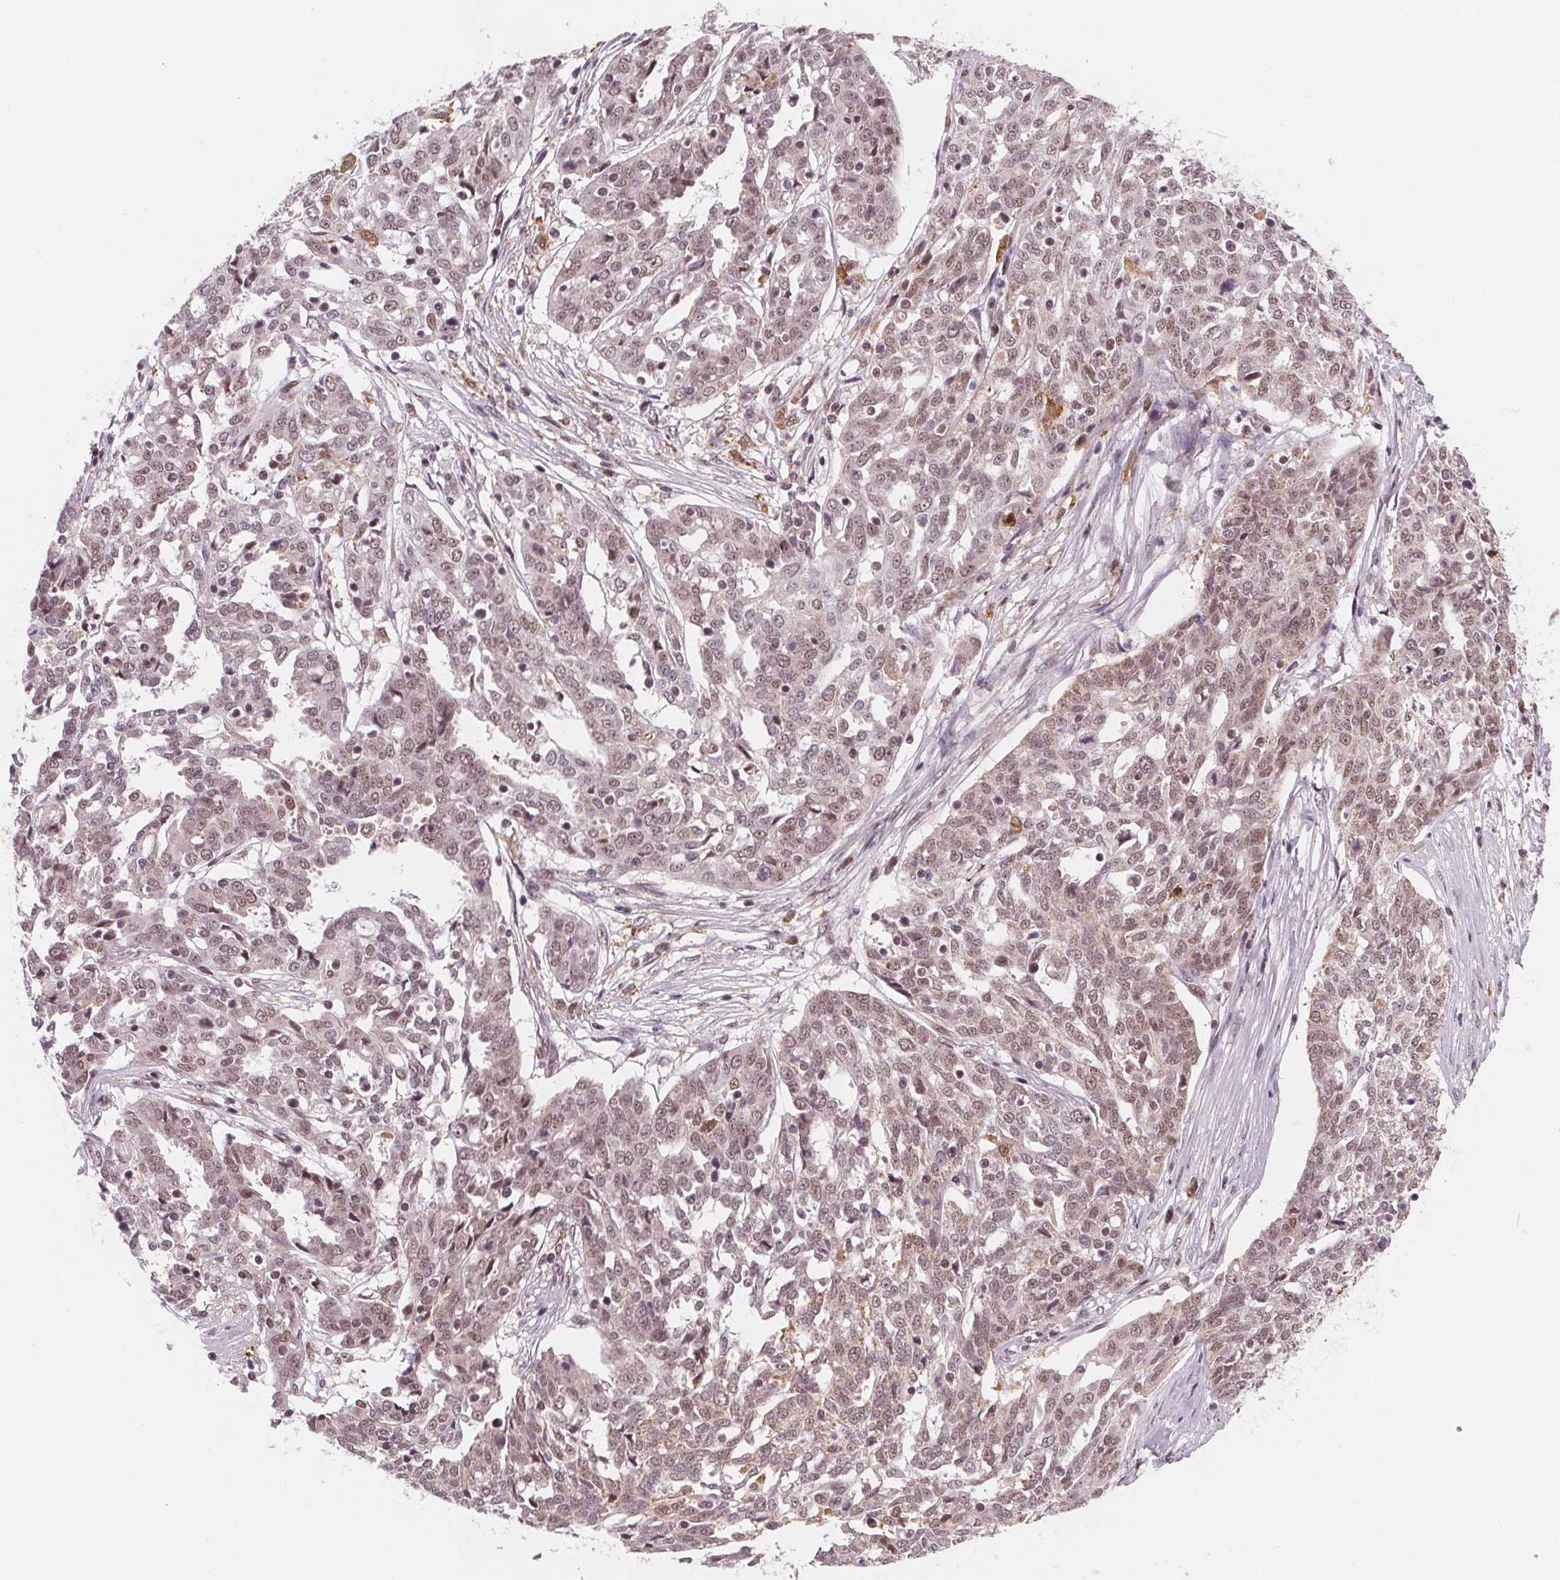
{"staining": {"intensity": "moderate", "quantity": "<25%", "location": "nuclear"}, "tissue": "ovarian cancer", "cell_type": "Tumor cells", "image_type": "cancer", "snomed": [{"axis": "morphology", "description": "Cystadenocarcinoma, serous, NOS"}, {"axis": "topography", "description": "Ovary"}], "caption": "Ovarian serous cystadenocarcinoma stained with a brown dye displays moderate nuclear positive staining in about <25% of tumor cells.", "gene": "DPM2", "patient": {"sex": "female", "age": 67}}